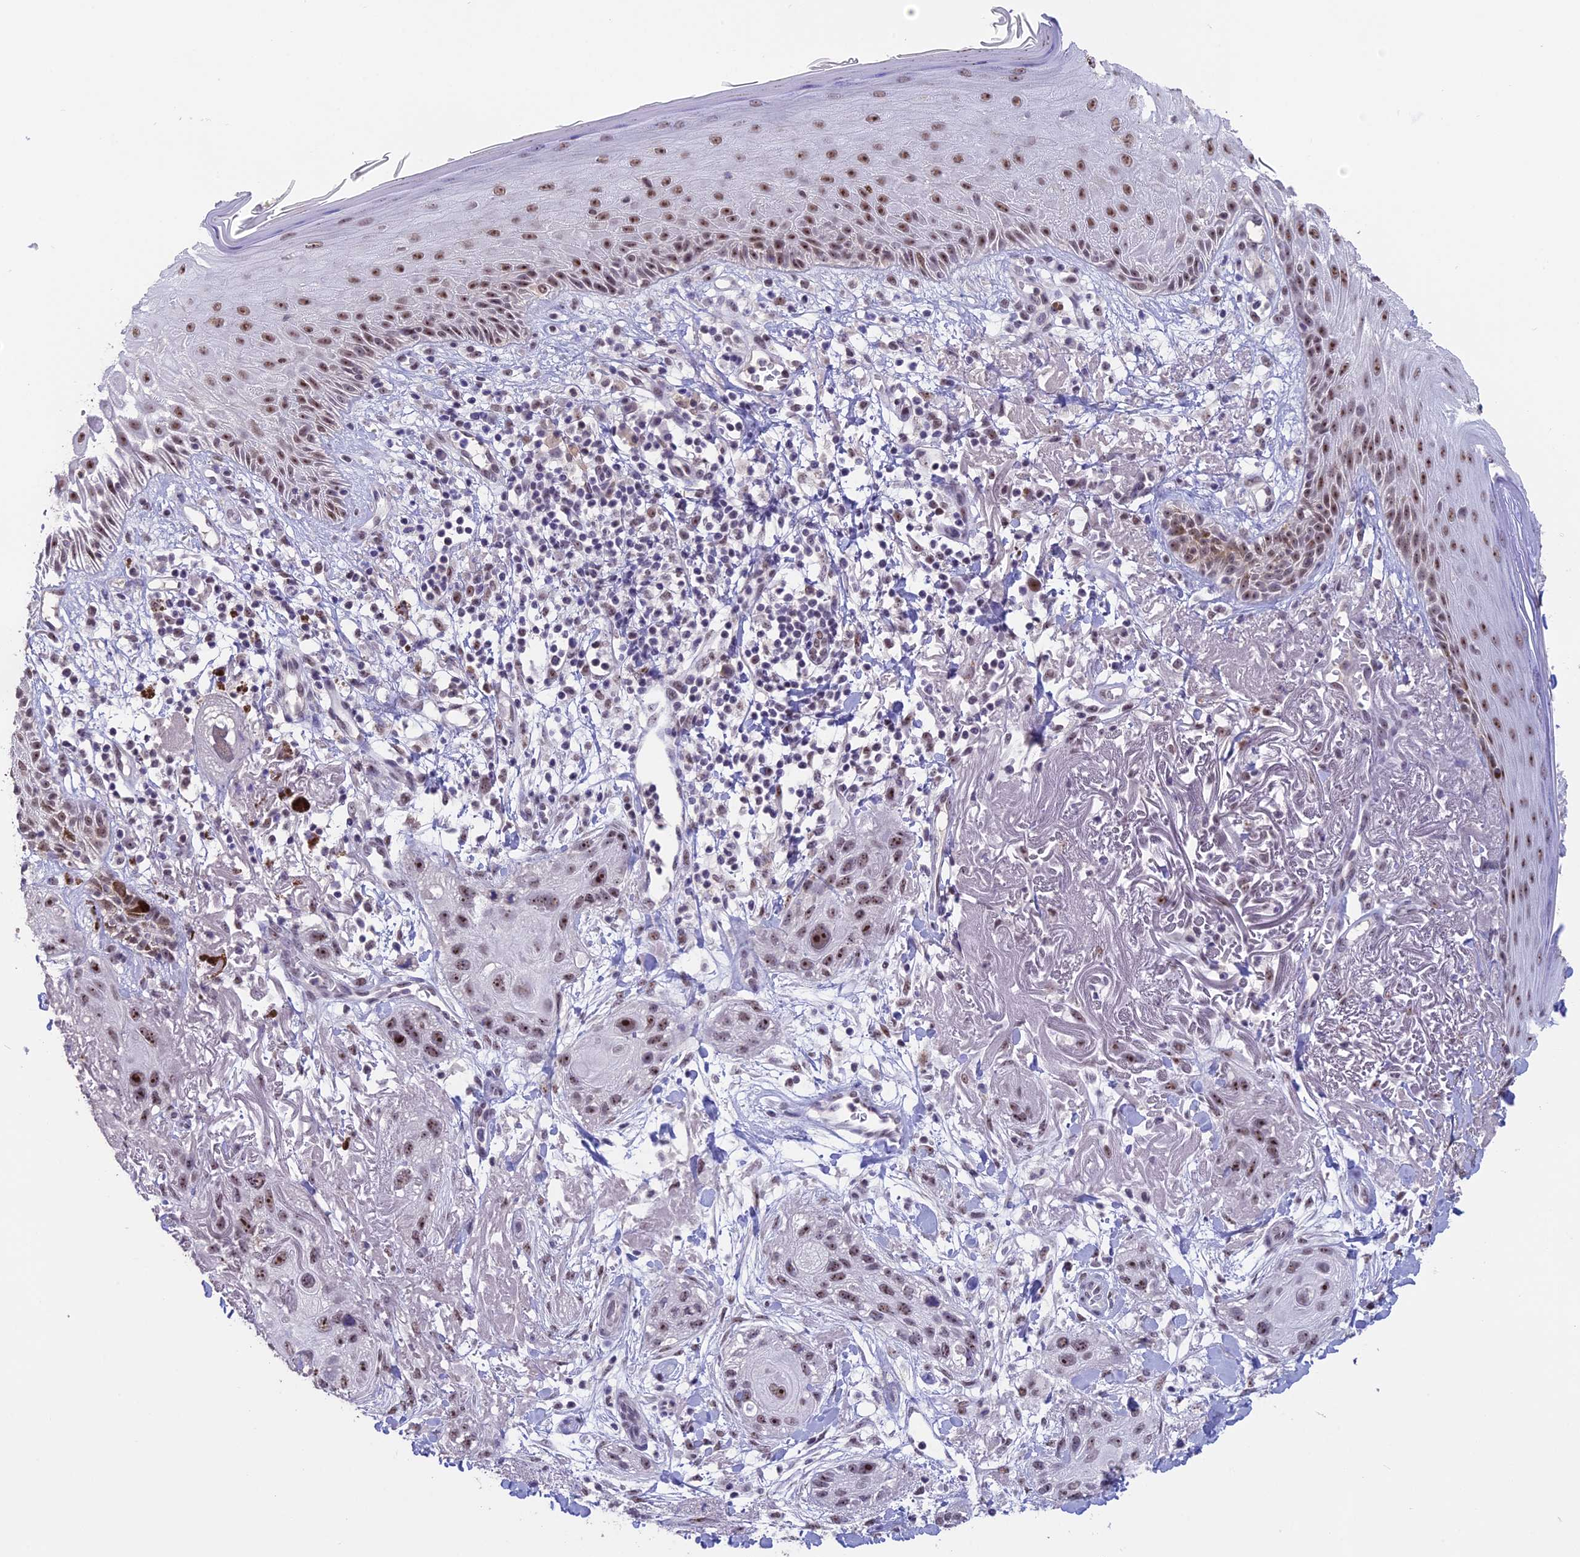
{"staining": {"intensity": "moderate", "quantity": ">75%", "location": "nuclear"}, "tissue": "skin cancer", "cell_type": "Tumor cells", "image_type": "cancer", "snomed": [{"axis": "morphology", "description": "Normal tissue, NOS"}, {"axis": "morphology", "description": "Squamous cell carcinoma, NOS"}, {"axis": "topography", "description": "Skin"}], "caption": "Human skin cancer (squamous cell carcinoma) stained for a protein (brown) shows moderate nuclear positive staining in about >75% of tumor cells.", "gene": "SETD2", "patient": {"sex": "male", "age": 72}}